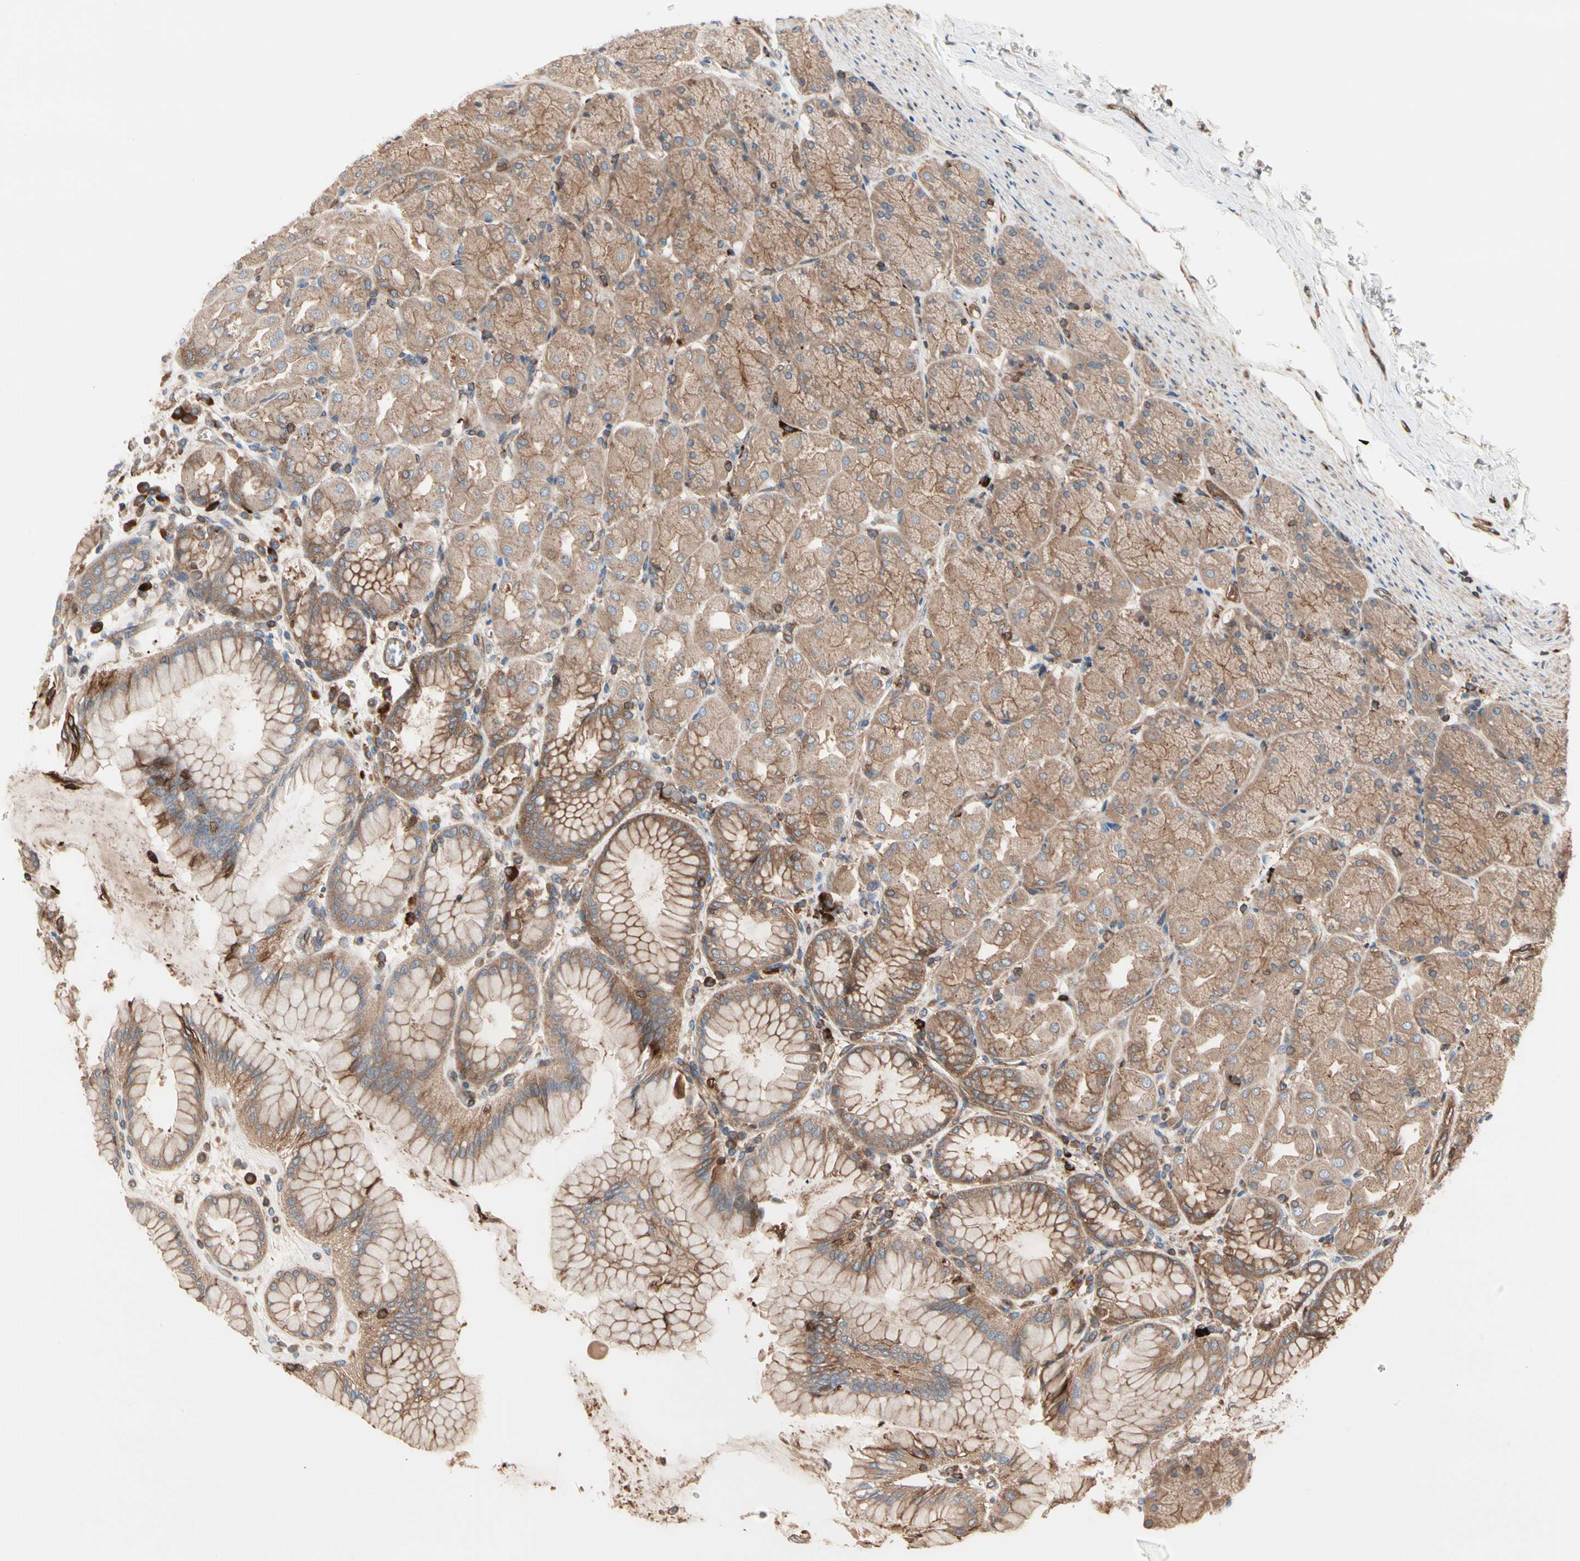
{"staining": {"intensity": "moderate", "quantity": ">75%", "location": "cytoplasmic/membranous"}, "tissue": "stomach", "cell_type": "Glandular cells", "image_type": "normal", "snomed": [{"axis": "morphology", "description": "Normal tissue, NOS"}, {"axis": "topography", "description": "Stomach, upper"}], "caption": "Human stomach stained with a brown dye reveals moderate cytoplasmic/membranous positive staining in approximately >75% of glandular cells.", "gene": "ROCK1", "patient": {"sex": "female", "age": 56}}